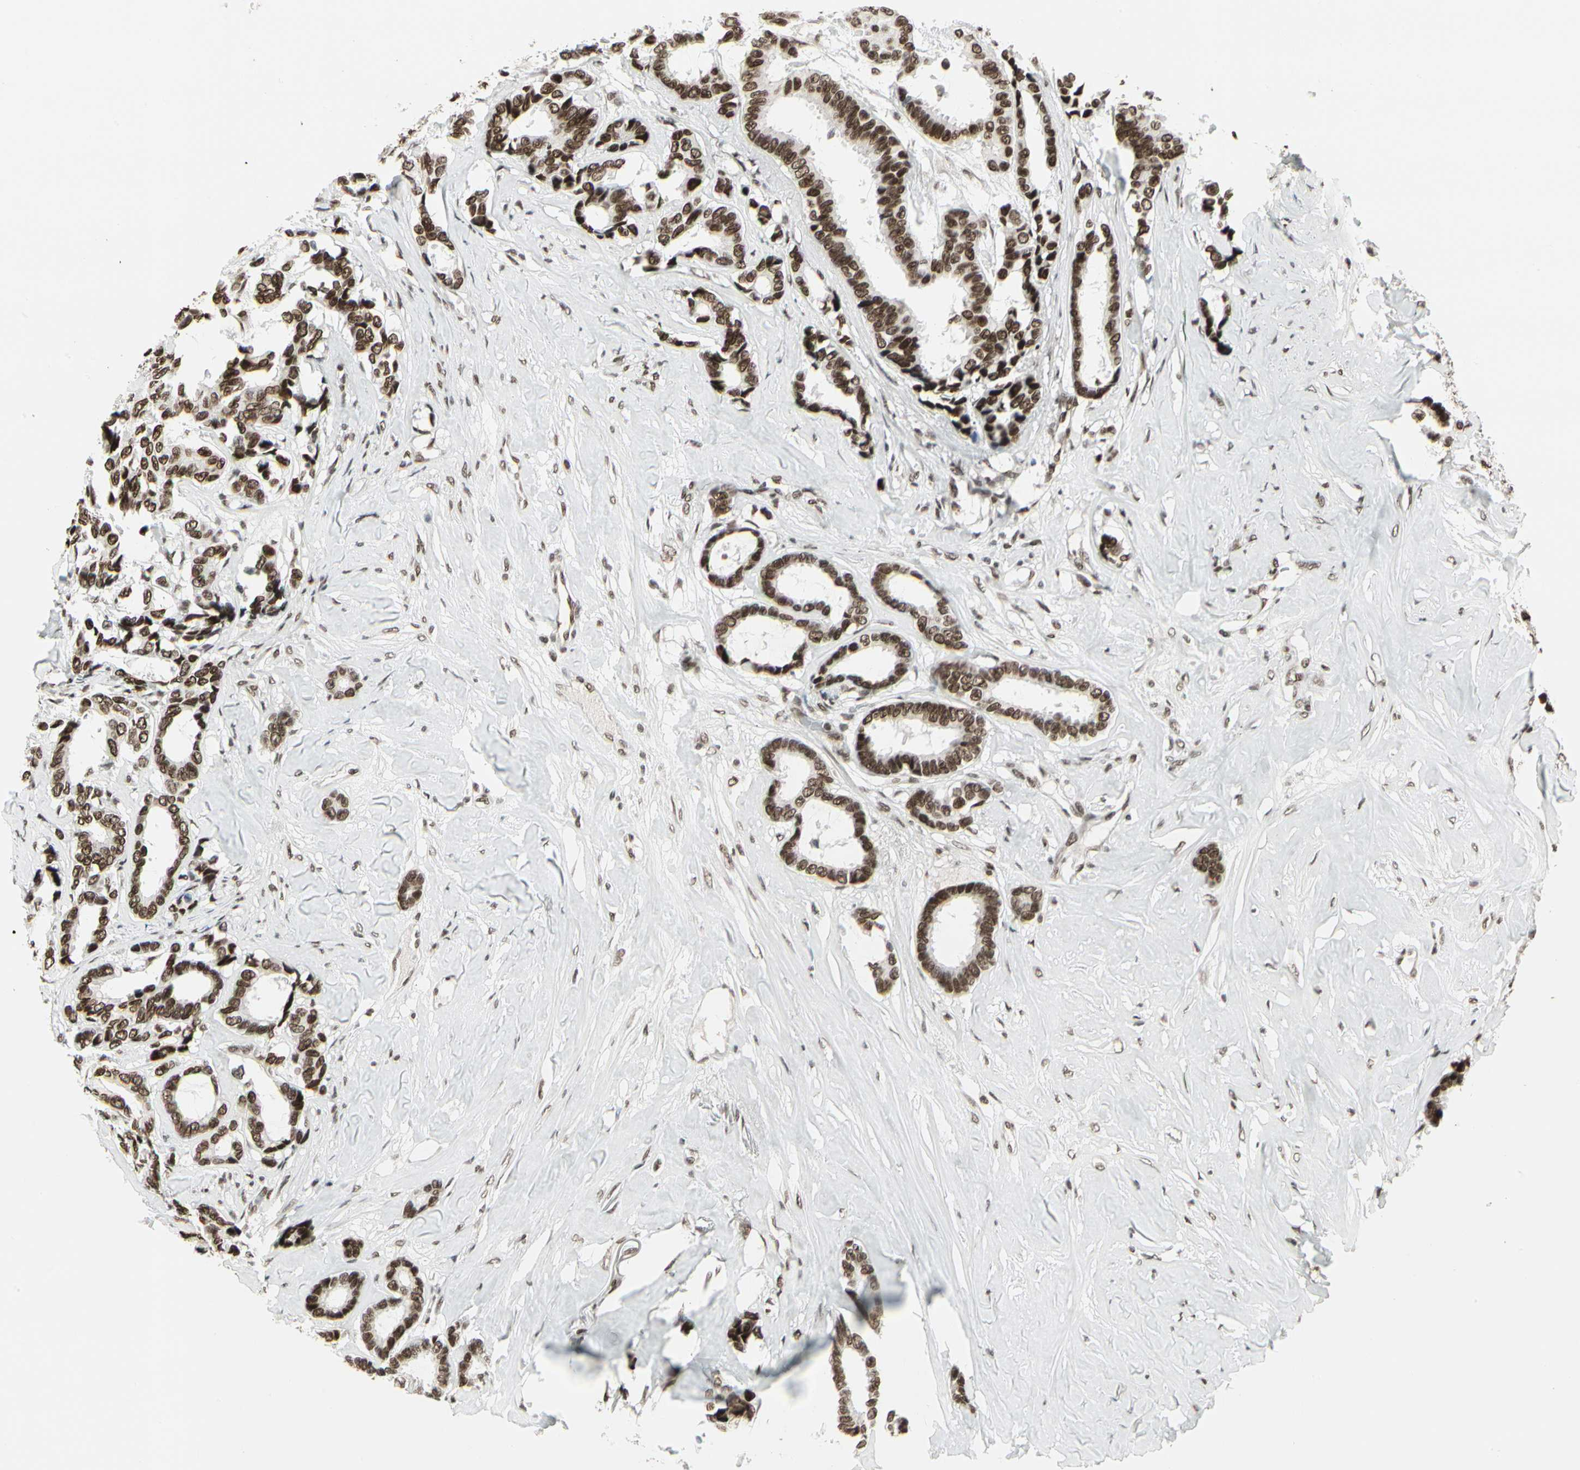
{"staining": {"intensity": "strong", "quantity": ">75%", "location": "nuclear"}, "tissue": "breast cancer", "cell_type": "Tumor cells", "image_type": "cancer", "snomed": [{"axis": "morphology", "description": "Duct carcinoma"}, {"axis": "topography", "description": "Breast"}], "caption": "Protein expression analysis of human breast cancer (intraductal carcinoma) reveals strong nuclear positivity in about >75% of tumor cells.", "gene": "HMG20A", "patient": {"sex": "female", "age": 87}}